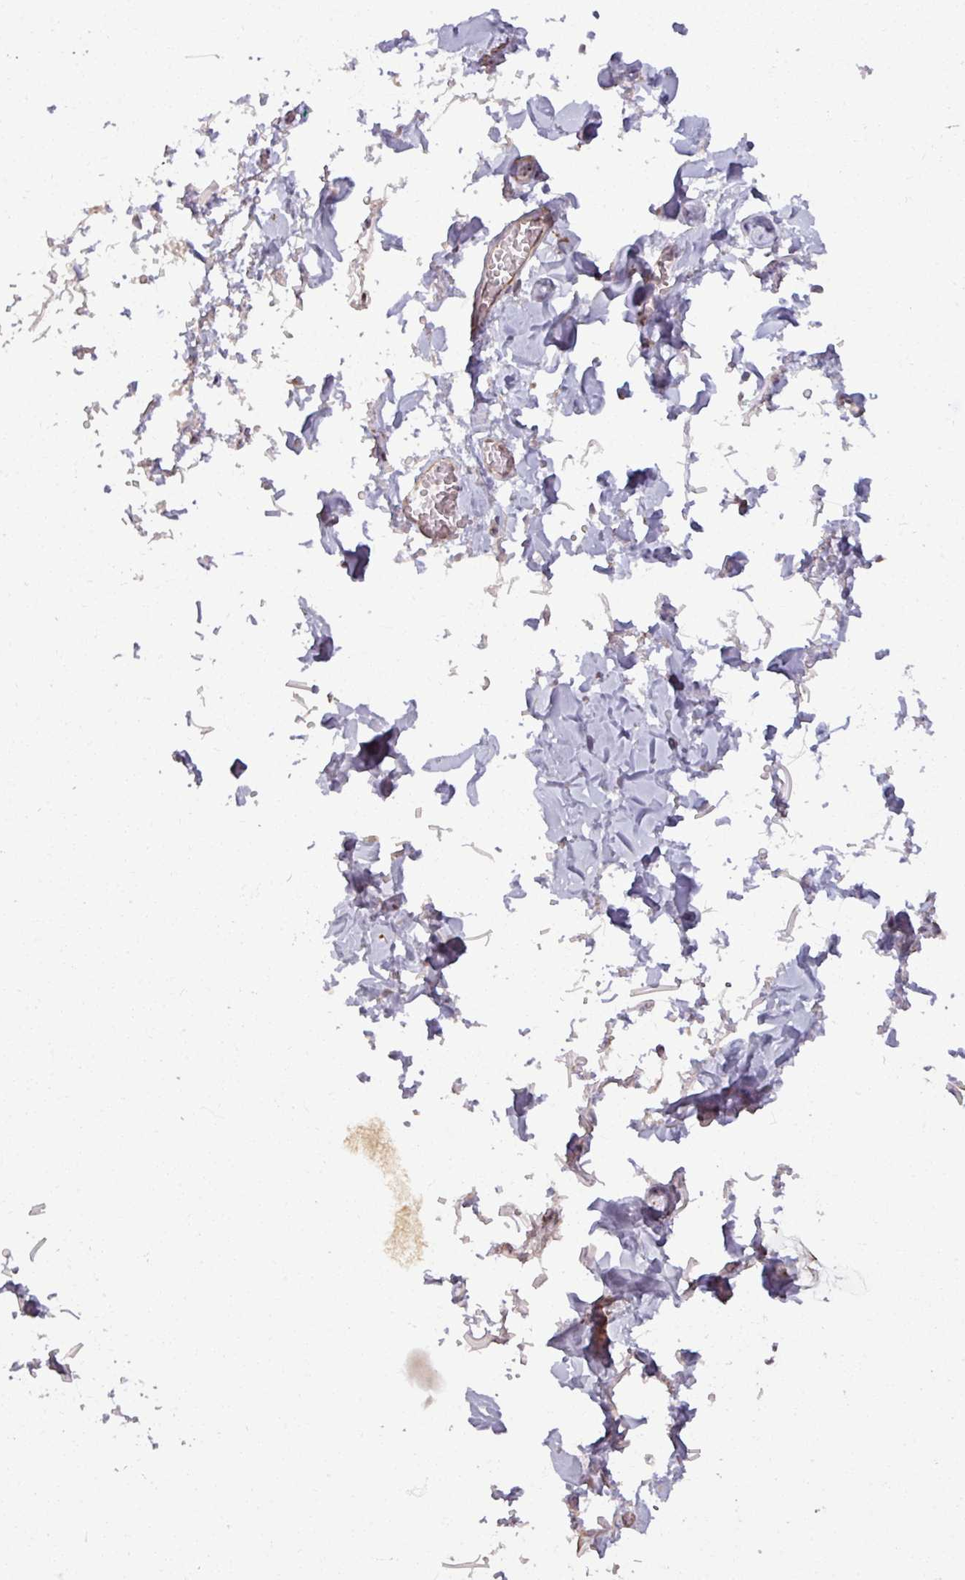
{"staining": {"intensity": "negative", "quantity": "none", "location": "none"}, "tissue": "adipose tissue", "cell_type": "Adipocytes", "image_type": "normal", "snomed": [{"axis": "morphology", "description": "Normal tissue, NOS"}, {"axis": "topography", "description": "Vulva"}, {"axis": "topography", "description": "Vagina"}, {"axis": "topography", "description": "Peripheral nerve tissue"}], "caption": "High power microscopy photomicrograph of an IHC histopathology image of benign adipose tissue, revealing no significant positivity in adipocytes.", "gene": "MAGT1", "patient": {"sex": "female", "age": 66}}